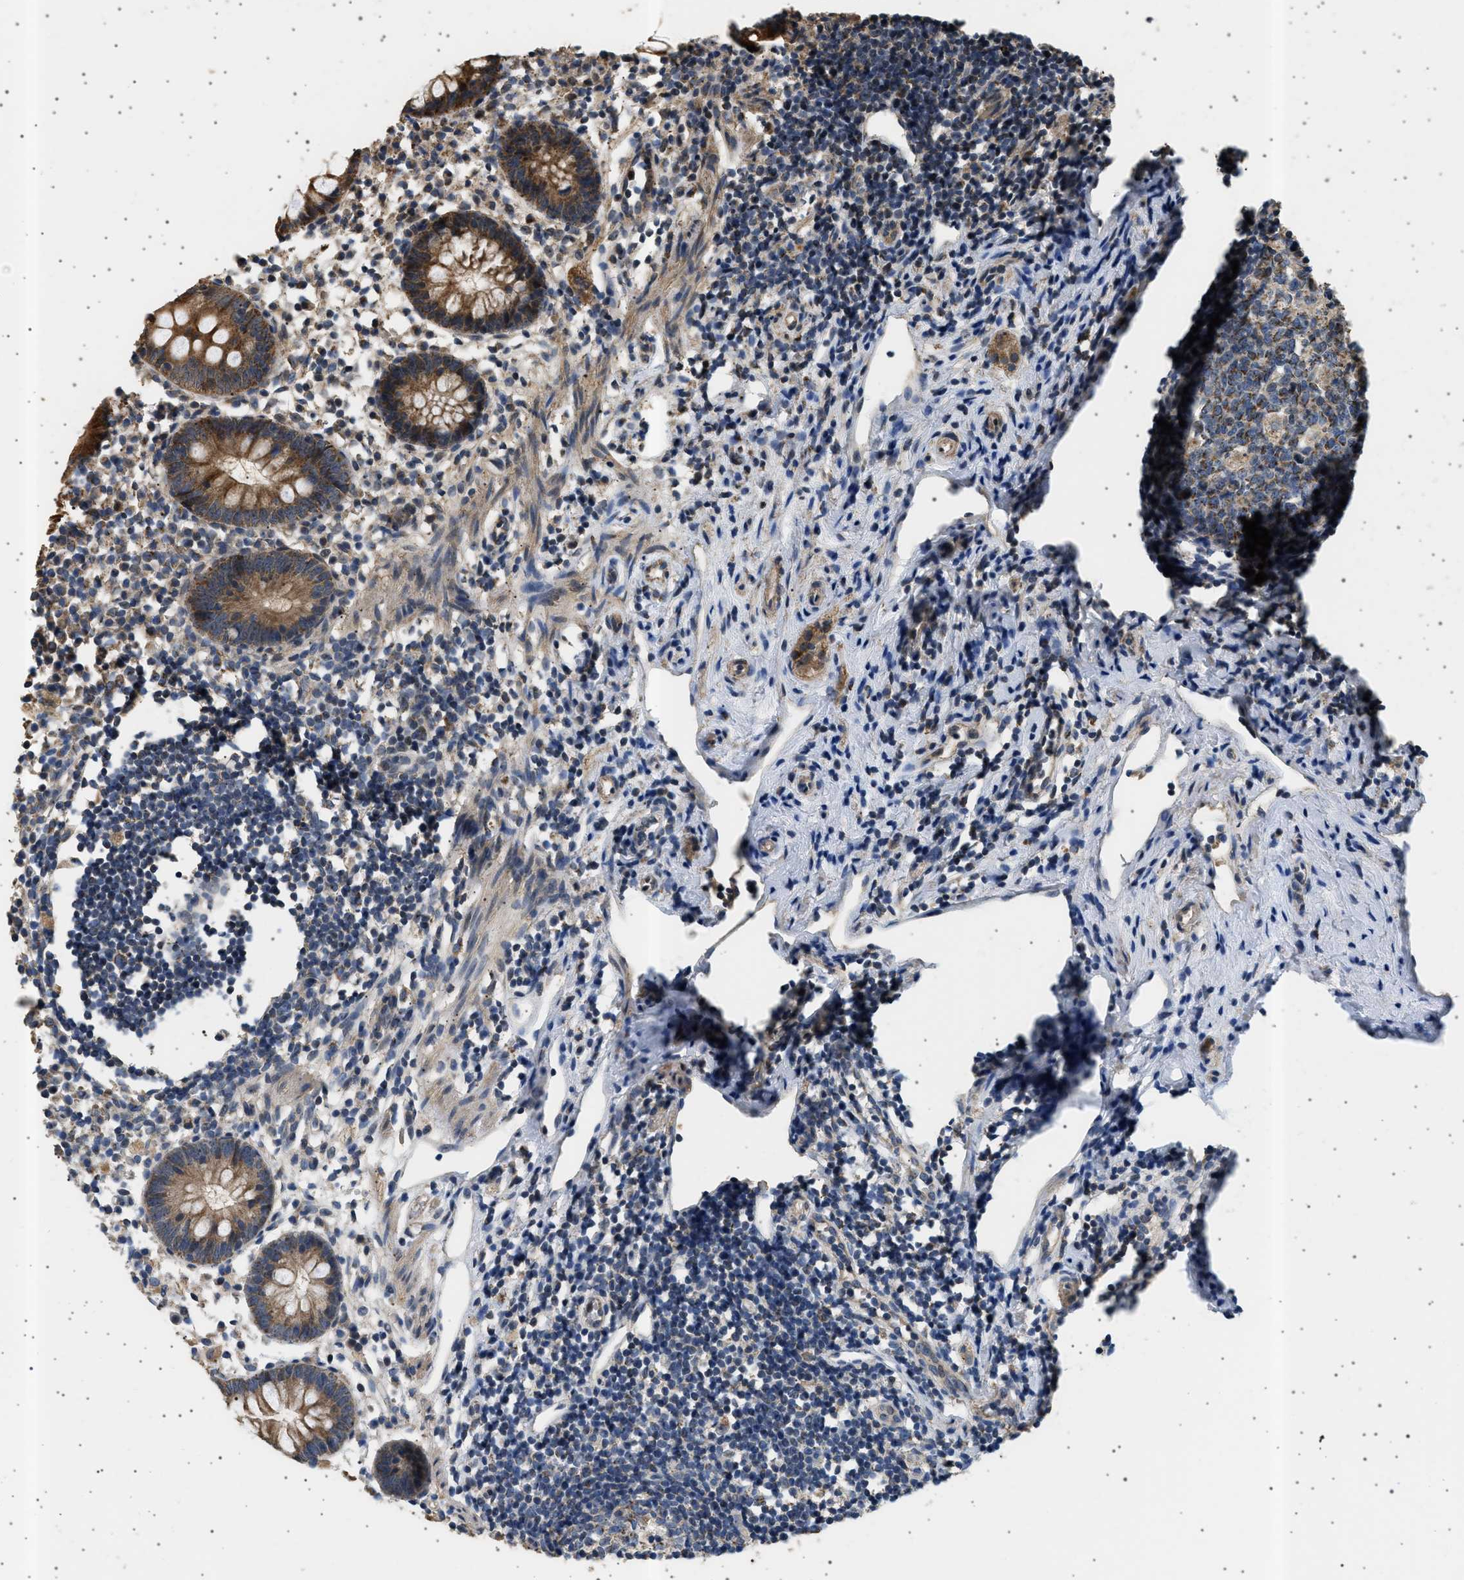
{"staining": {"intensity": "moderate", "quantity": ">75%", "location": "cytoplasmic/membranous"}, "tissue": "appendix", "cell_type": "Glandular cells", "image_type": "normal", "snomed": [{"axis": "morphology", "description": "Normal tissue, NOS"}, {"axis": "topography", "description": "Appendix"}], "caption": "This is a micrograph of IHC staining of benign appendix, which shows moderate staining in the cytoplasmic/membranous of glandular cells.", "gene": "KCNA4", "patient": {"sex": "female", "age": 20}}